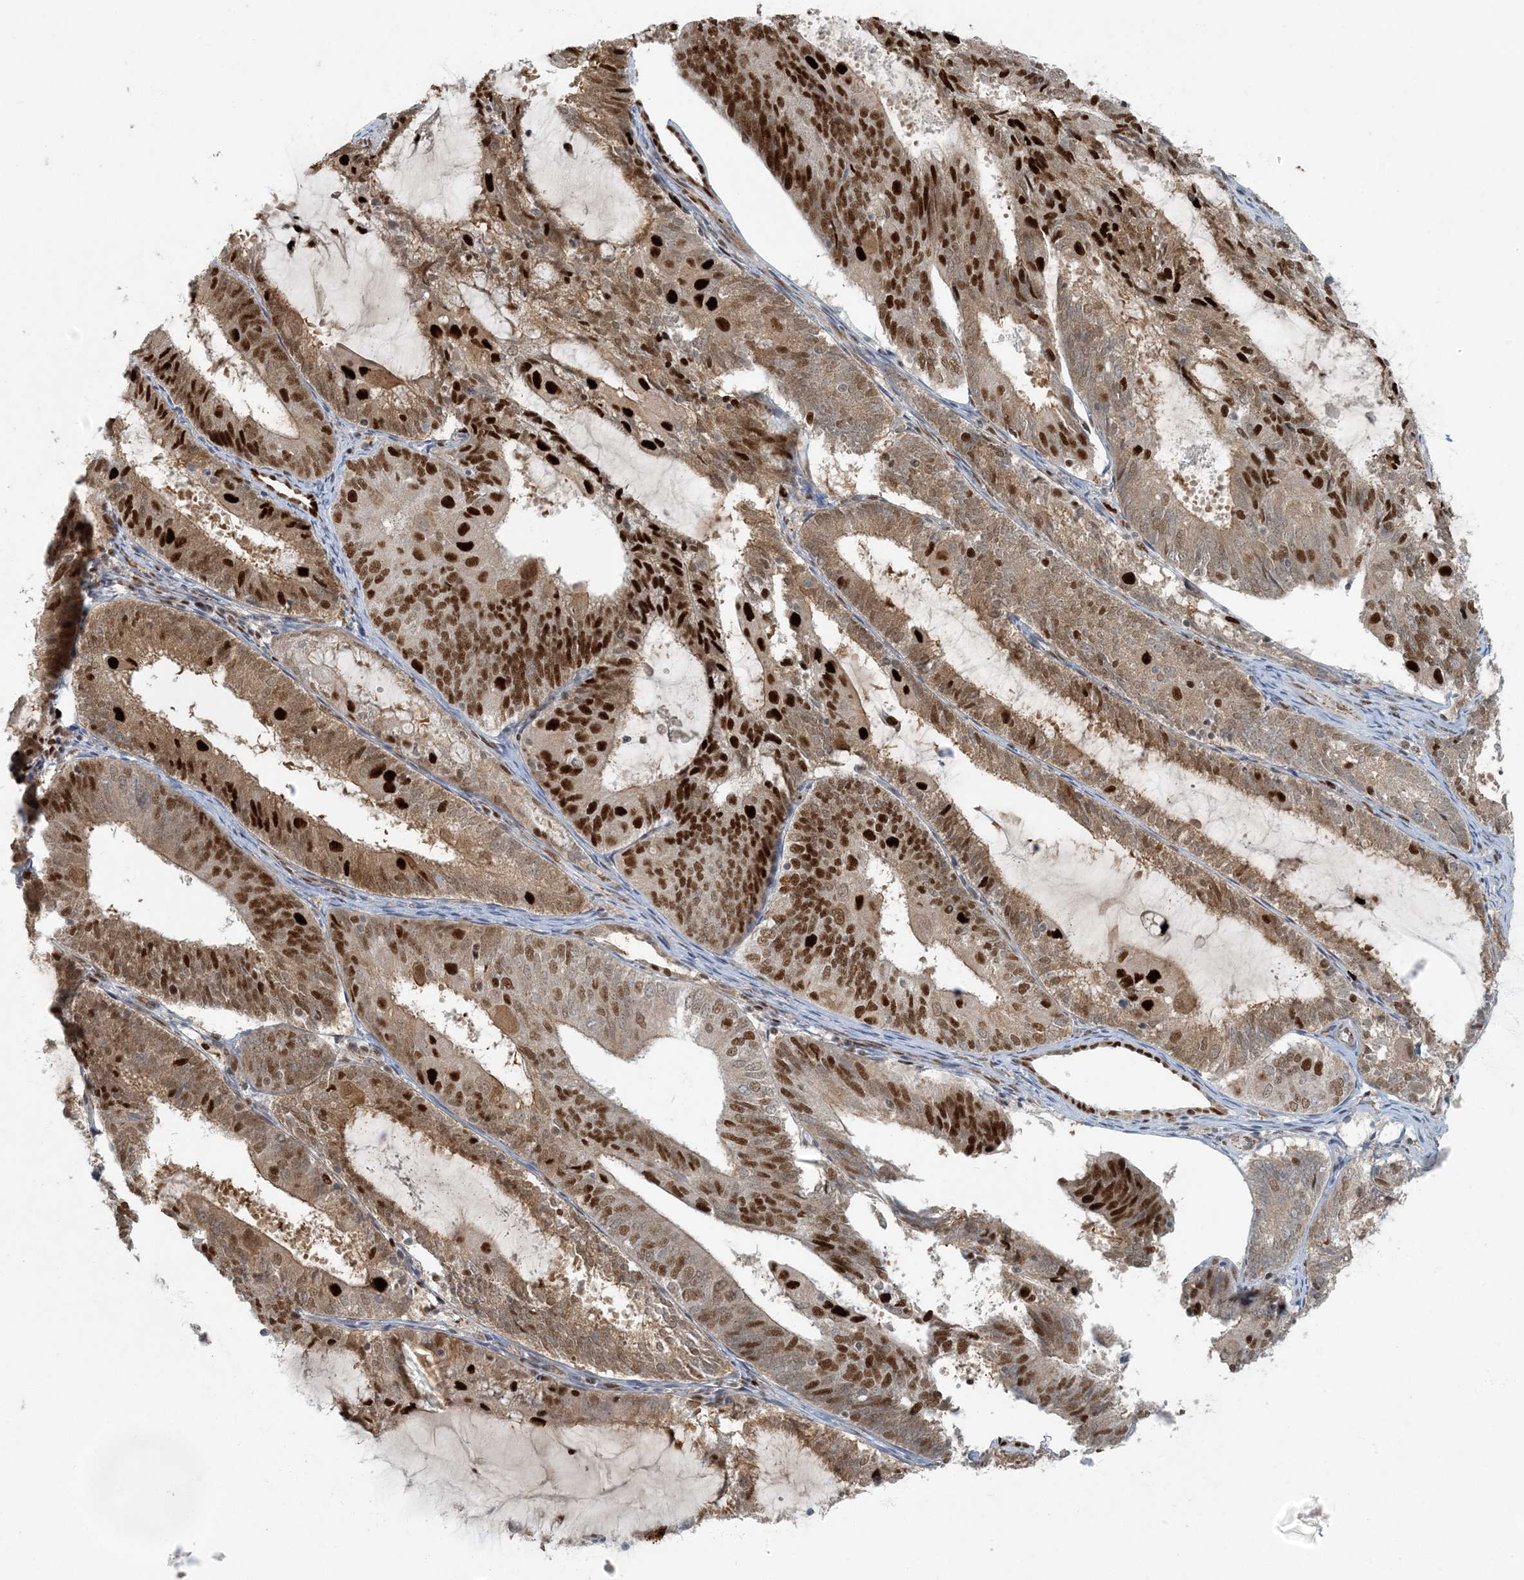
{"staining": {"intensity": "strong", "quantity": "25%-75%", "location": "nuclear"}, "tissue": "endometrial cancer", "cell_type": "Tumor cells", "image_type": "cancer", "snomed": [{"axis": "morphology", "description": "Adenocarcinoma, NOS"}, {"axis": "topography", "description": "Endometrium"}], "caption": "Protein staining by immunohistochemistry reveals strong nuclear staining in about 25%-75% of tumor cells in adenocarcinoma (endometrial). Nuclei are stained in blue.", "gene": "AK9", "patient": {"sex": "female", "age": 81}}